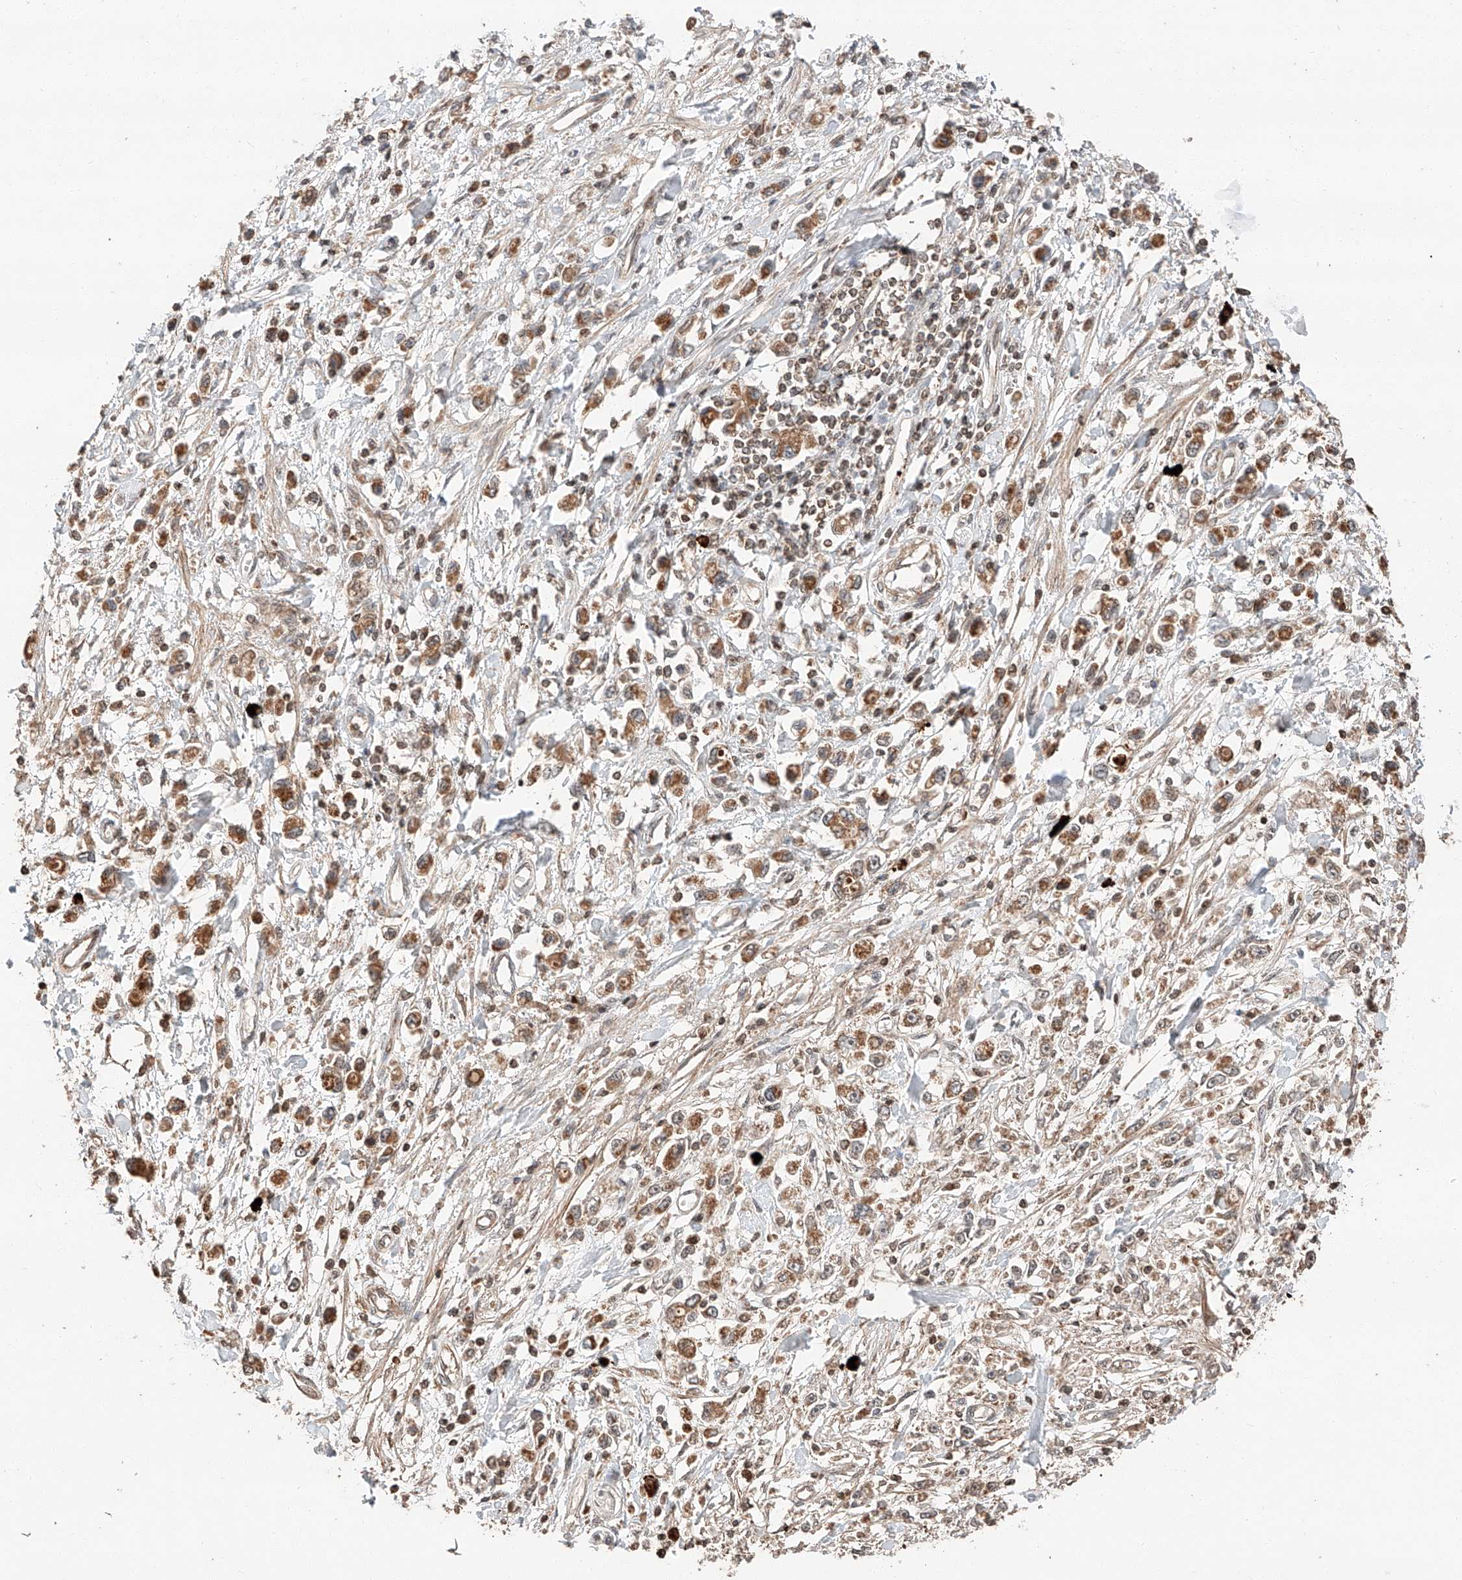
{"staining": {"intensity": "moderate", "quantity": "25%-75%", "location": "cytoplasmic/membranous"}, "tissue": "stomach cancer", "cell_type": "Tumor cells", "image_type": "cancer", "snomed": [{"axis": "morphology", "description": "Adenocarcinoma, NOS"}, {"axis": "topography", "description": "Stomach"}], "caption": "Immunohistochemistry (IHC) of adenocarcinoma (stomach) shows medium levels of moderate cytoplasmic/membranous staining in about 25%-75% of tumor cells.", "gene": "ARHGAP33", "patient": {"sex": "female", "age": 59}}